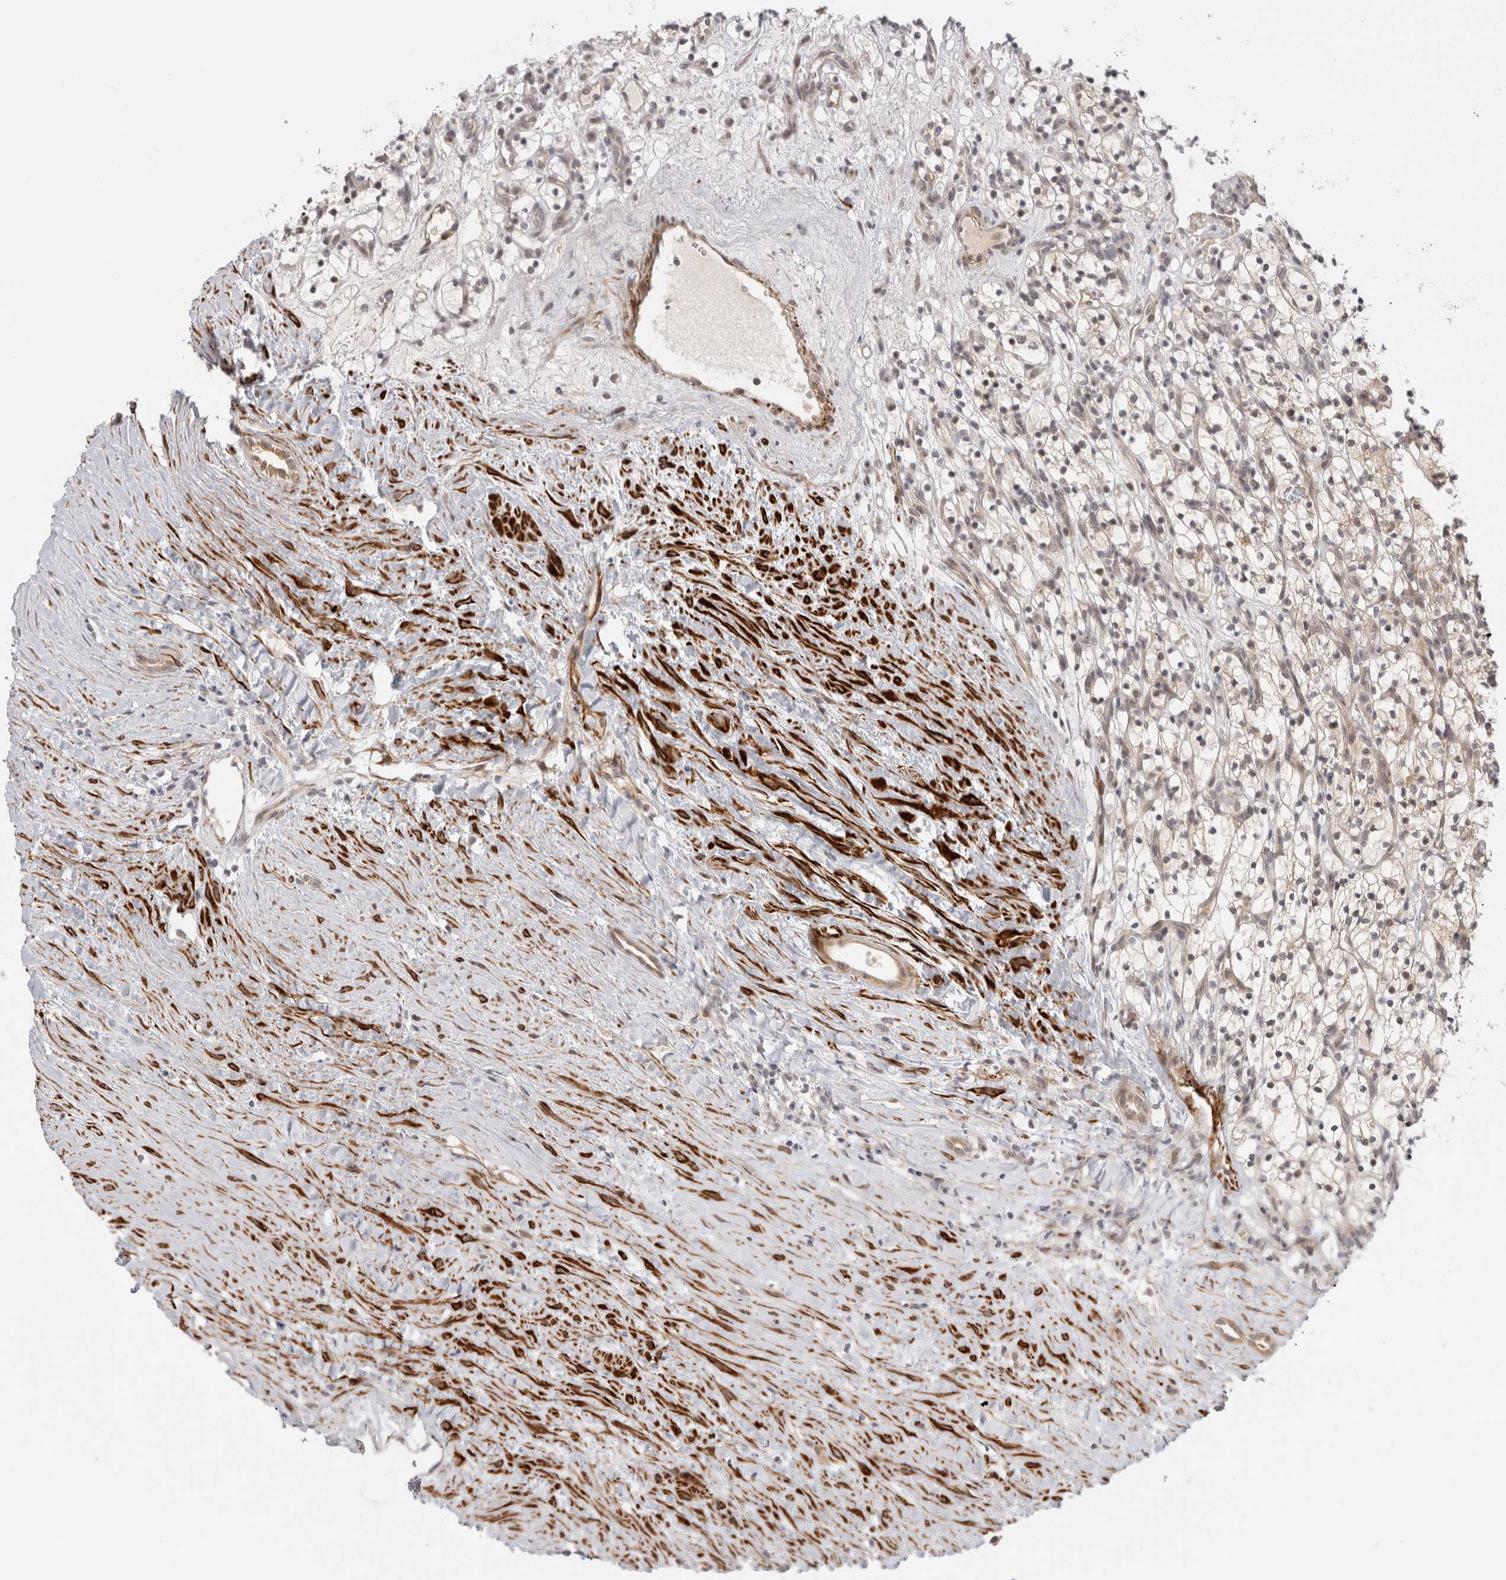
{"staining": {"intensity": "weak", "quantity": "<25%", "location": "cytoplasmic/membranous"}, "tissue": "renal cancer", "cell_type": "Tumor cells", "image_type": "cancer", "snomed": [{"axis": "morphology", "description": "Adenocarcinoma, NOS"}, {"axis": "topography", "description": "Kidney"}], "caption": "The micrograph demonstrates no staining of tumor cells in renal cancer.", "gene": "ZNF318", "patient": {"sex": "female", "age": 57}}